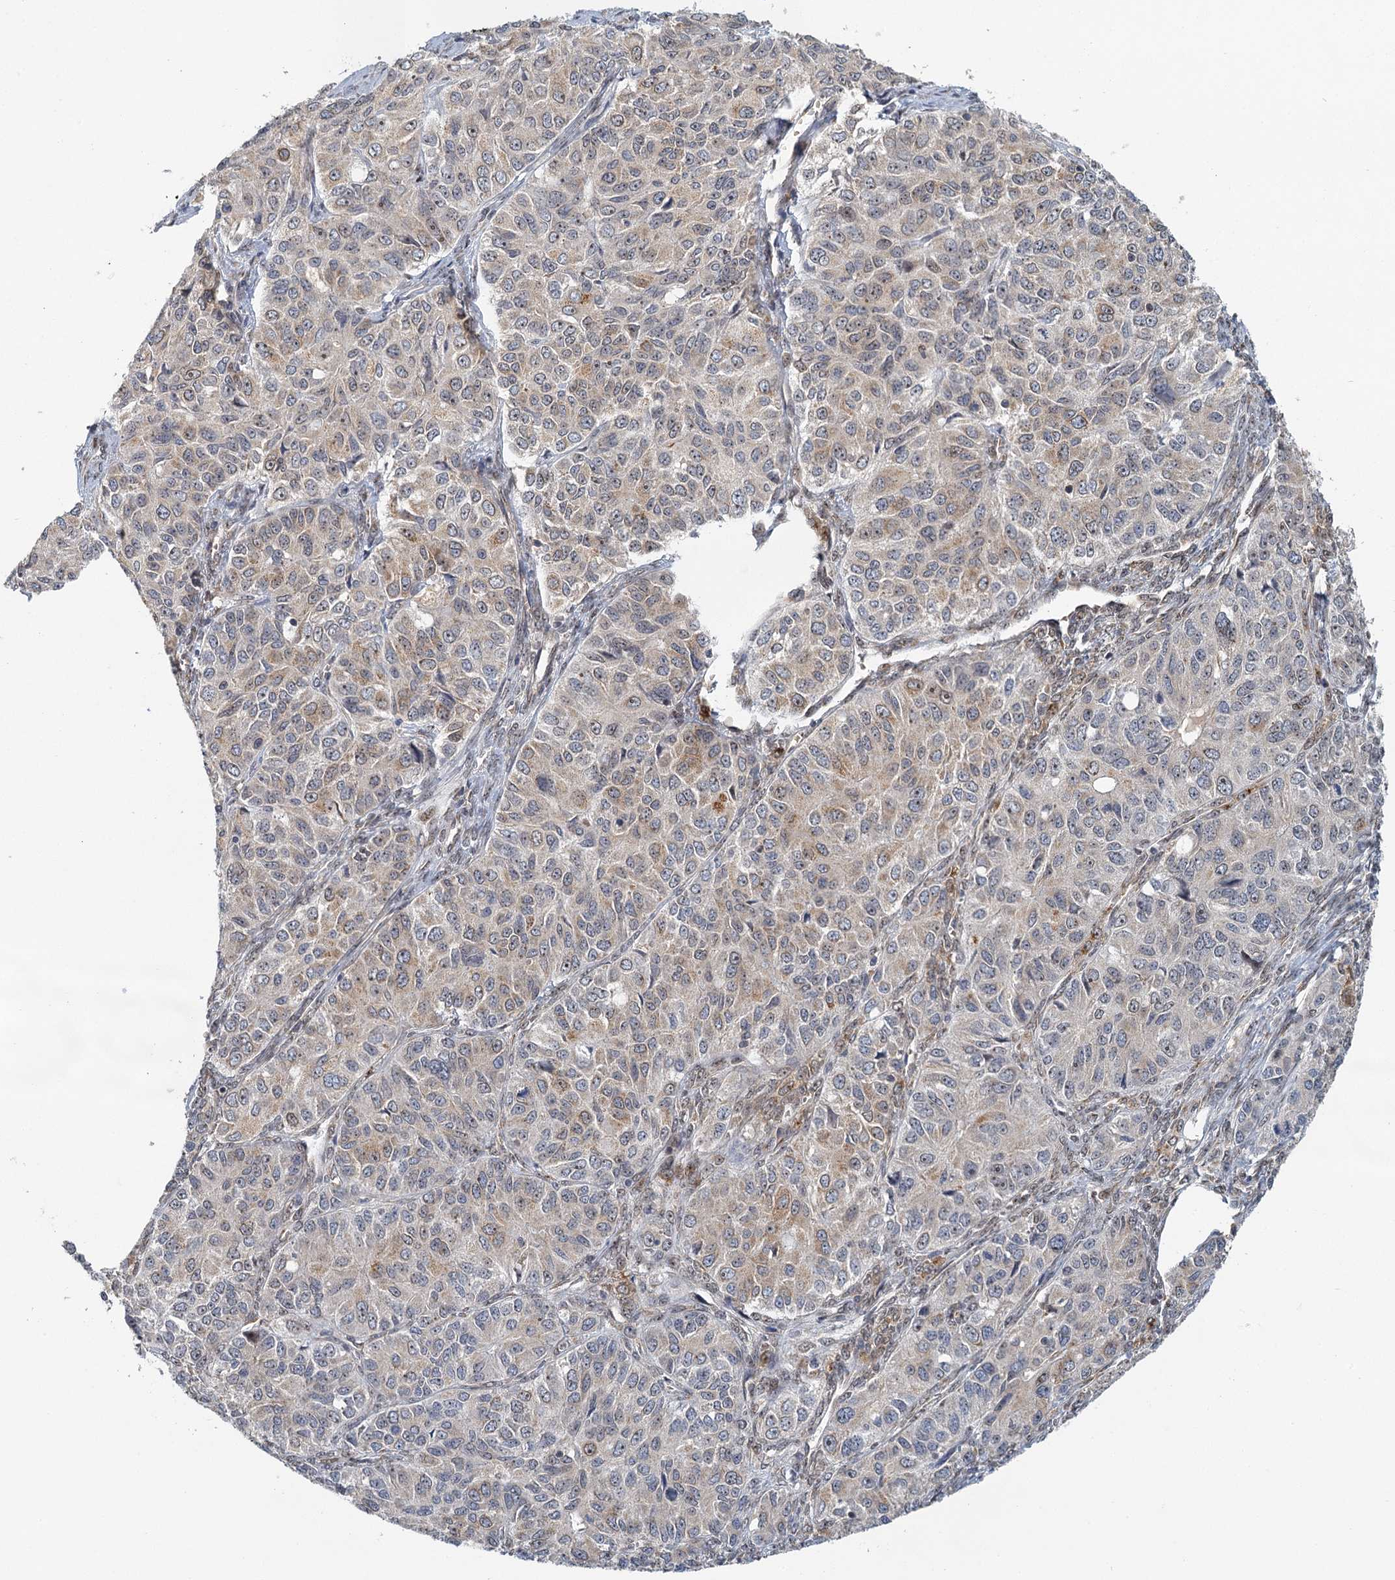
{"staining": {"intensity": "weak", "quantity": "25%-75%", "location": "cytoplasmic/membranous"}, "tissue": "ovarian cancer", "cell_type": "Tumor cells", "image_type": "cancer", "snomed": [{"axis": "morphology", "description": "Carcinoma, endometroid"}, {"axis": "topography", "description": "Ovary"}], "caption": "DAB (3,3'-diaminobenzidine) immunohistochemical staining of human ovarian endometroid carcinoma demonstrates weak cytoplasmic/membranous protein expression in about 25%-75% of tumor cells.", "gene": "TREX1", "patient": {"sex": "female", "age": 51}}